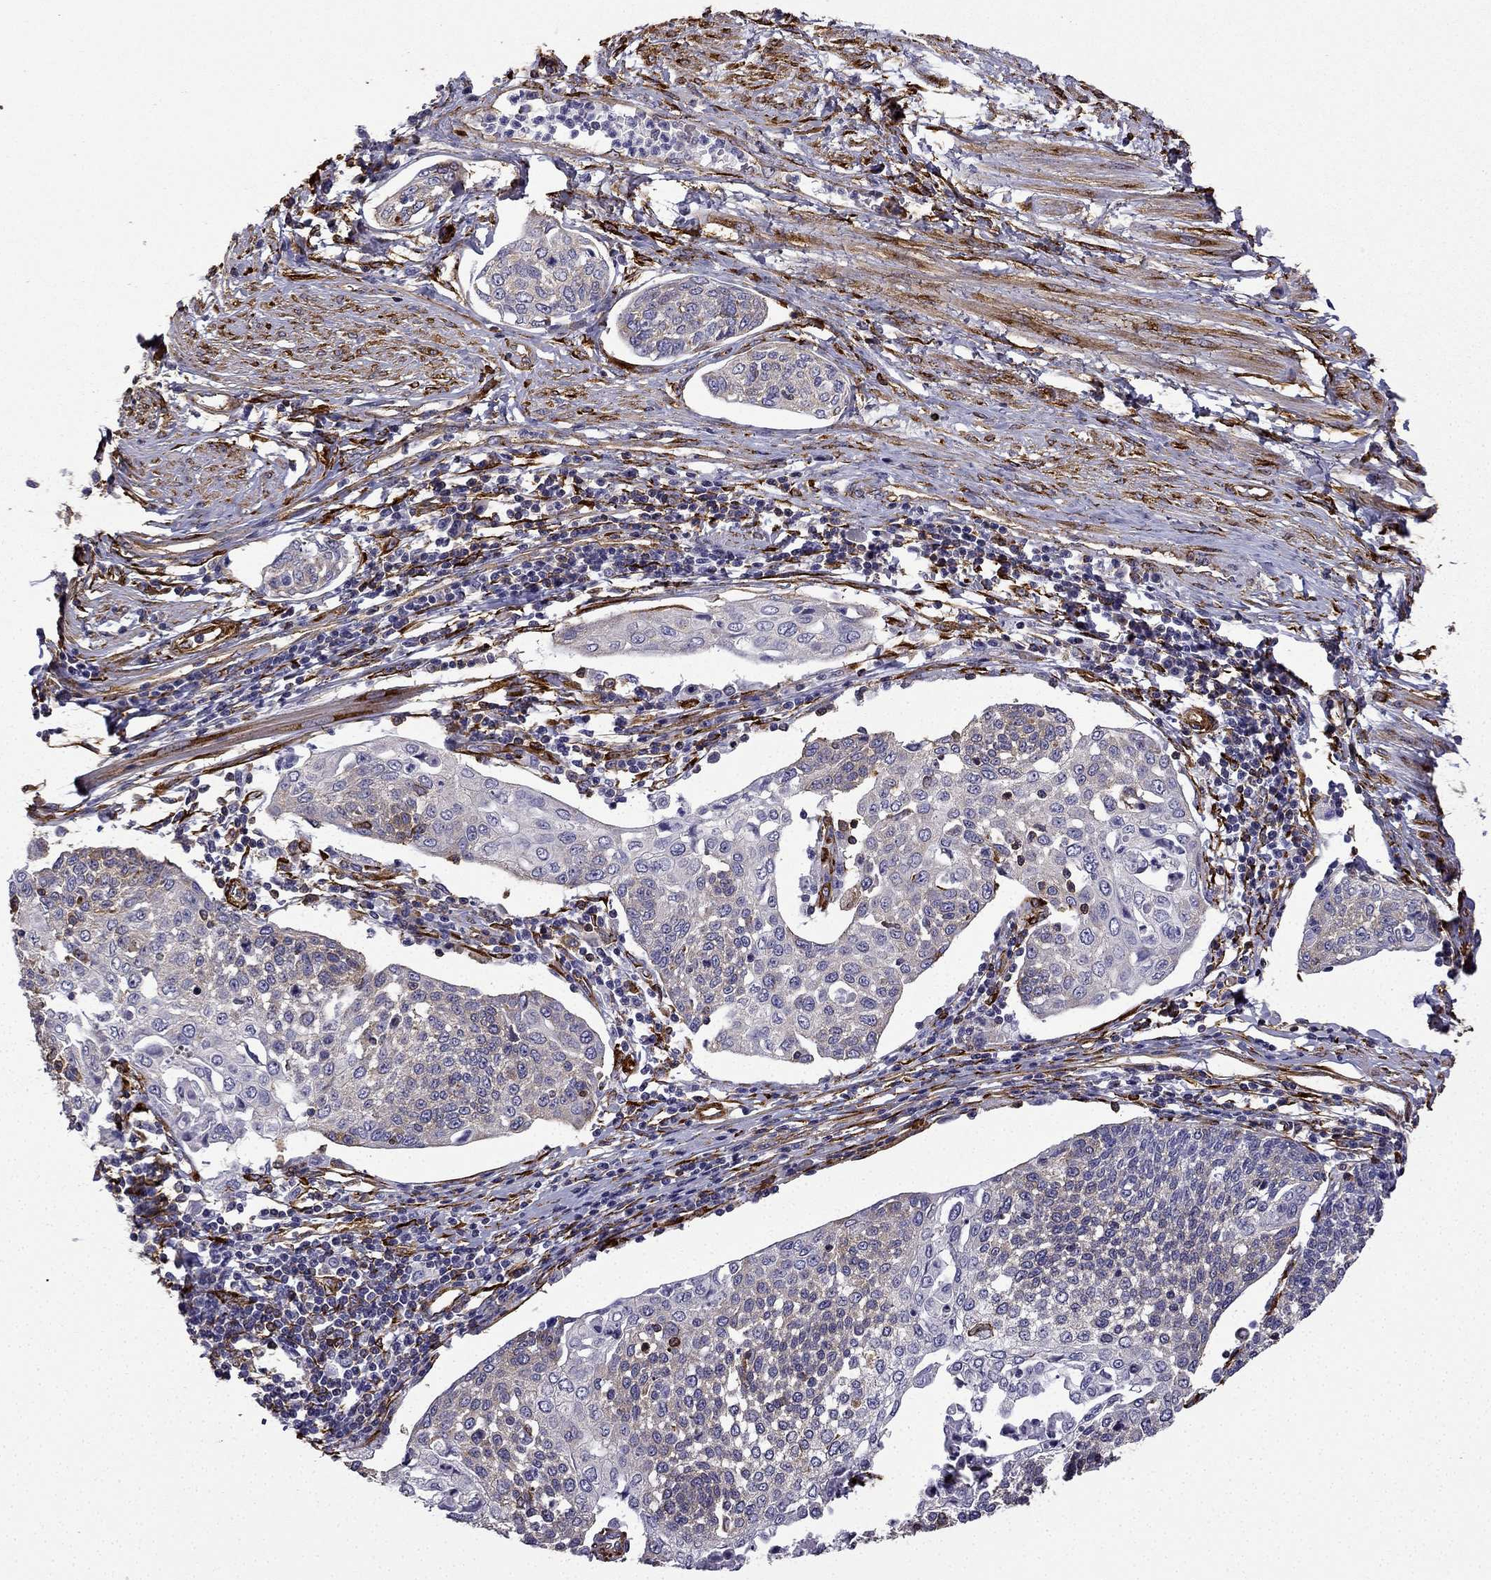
{"staining": {"intensity": "weak", "quantity": "<25%", "location": "cytoplasmic/membranous"}, "tissue": "cervical cancer", "cell_type": "Tumor cells", "image_type": "cancer", "snomed": [{"axis": "morphology", "description": "Squamous cell carcinoma, NOS"}, {"axis": "topography", "description": "Cervix"}], "caption": "Protein analysis of cervical cancer (squamous cell carcinoma) displays no significant staining in tumor cells.", "gene": "MAP4", "patient": {"sex": "female", "age": 34}}